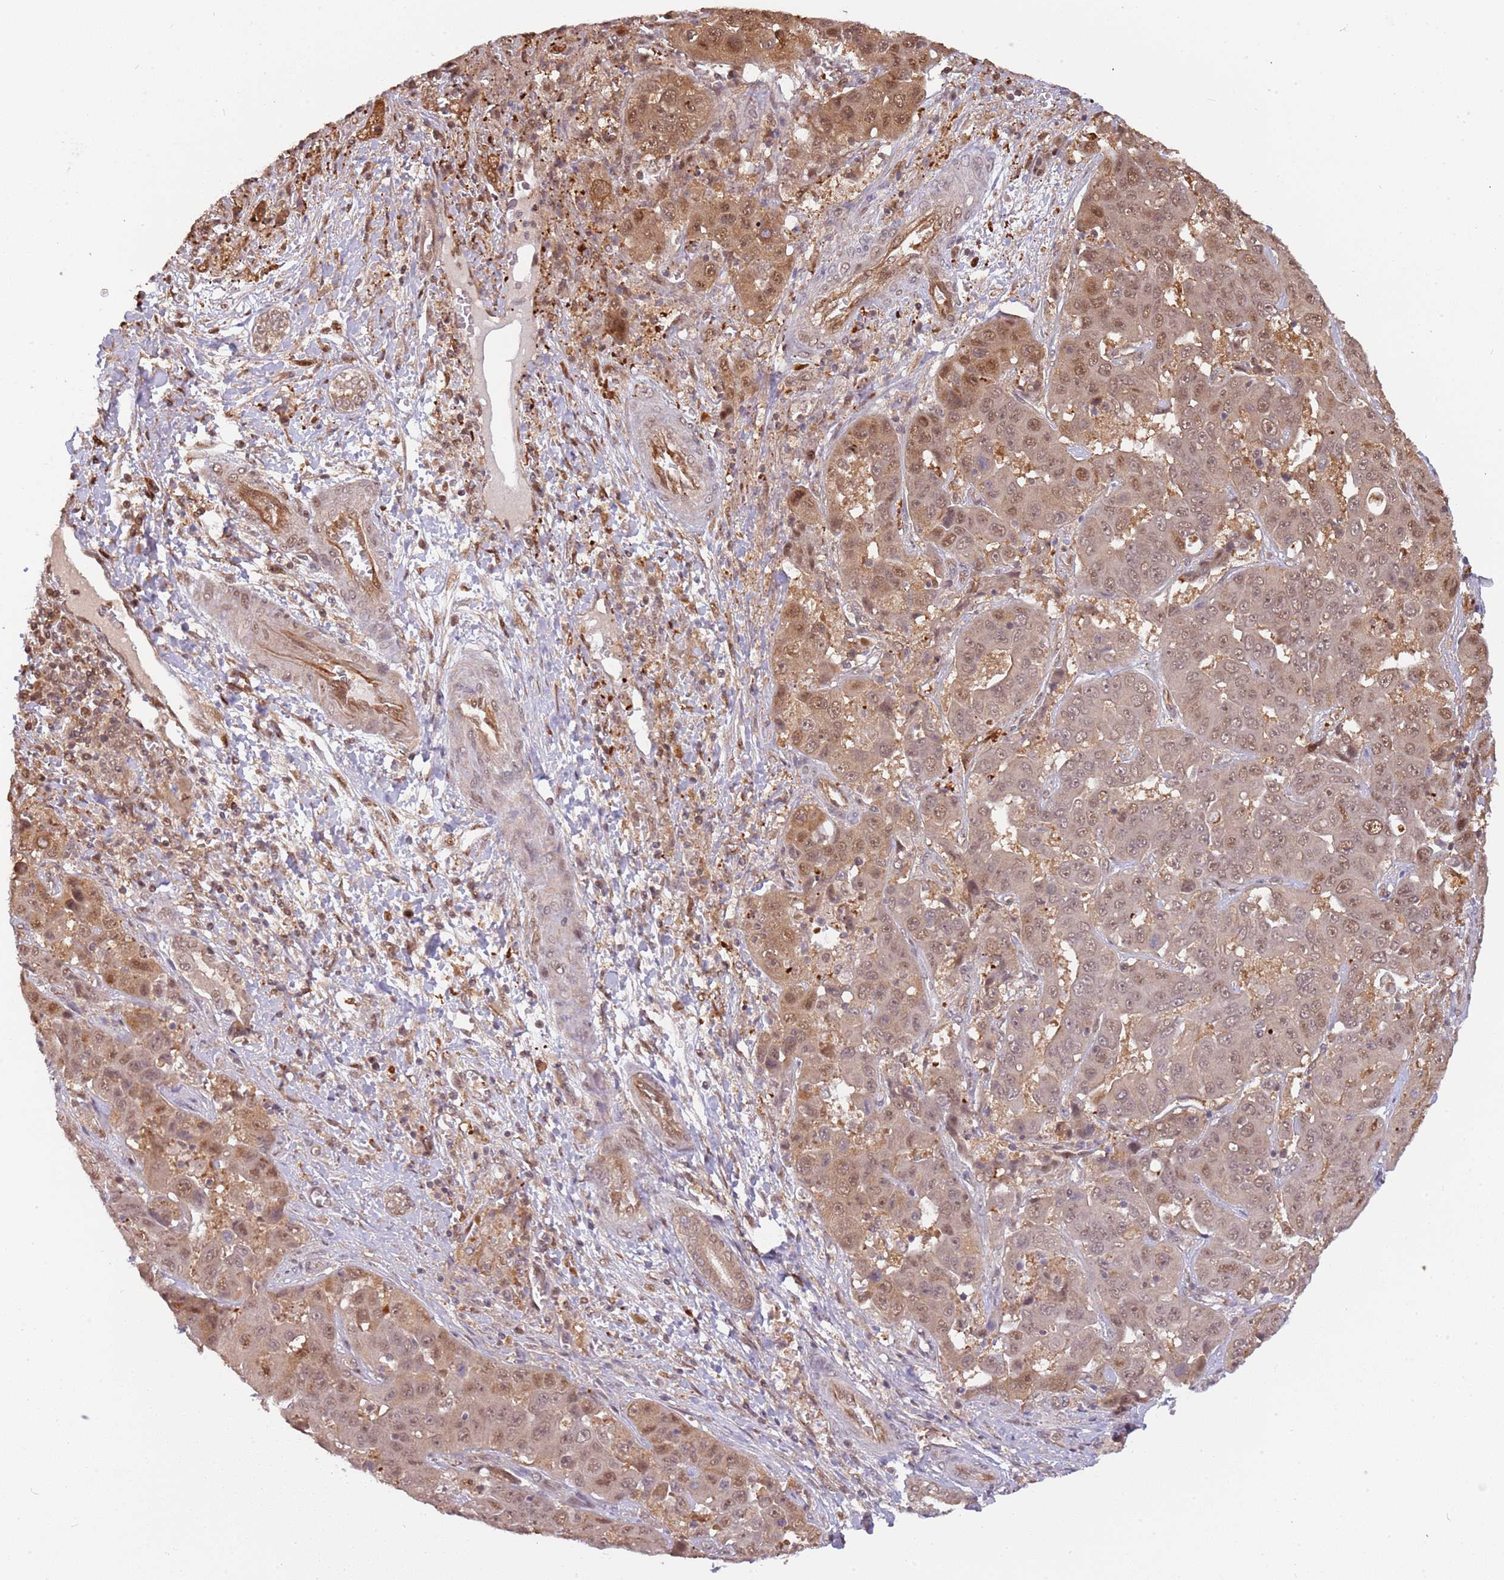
{"staining": {"intensity": "moderate", "quantity": "25%-75%", "location": "cytoplasmic/membranous,nuclear"}, "tissue": "liver cancer", "cell_type": "Tumor cells", "image_type": "cancer", "snomed": [{"axis": "morphology", "description": "Cholangiocarcinoma"}, {"axis": "topography", "description": "Liver"}], "caption": "Moderate cytoplasmic/membranous and nuclear expression is present in approximately 25%-75% of tumor cells in liver cancer (cholangiocarcinoma).", "gene": "PLSCR5", "patient": {"sex": "female", "age": 52}}